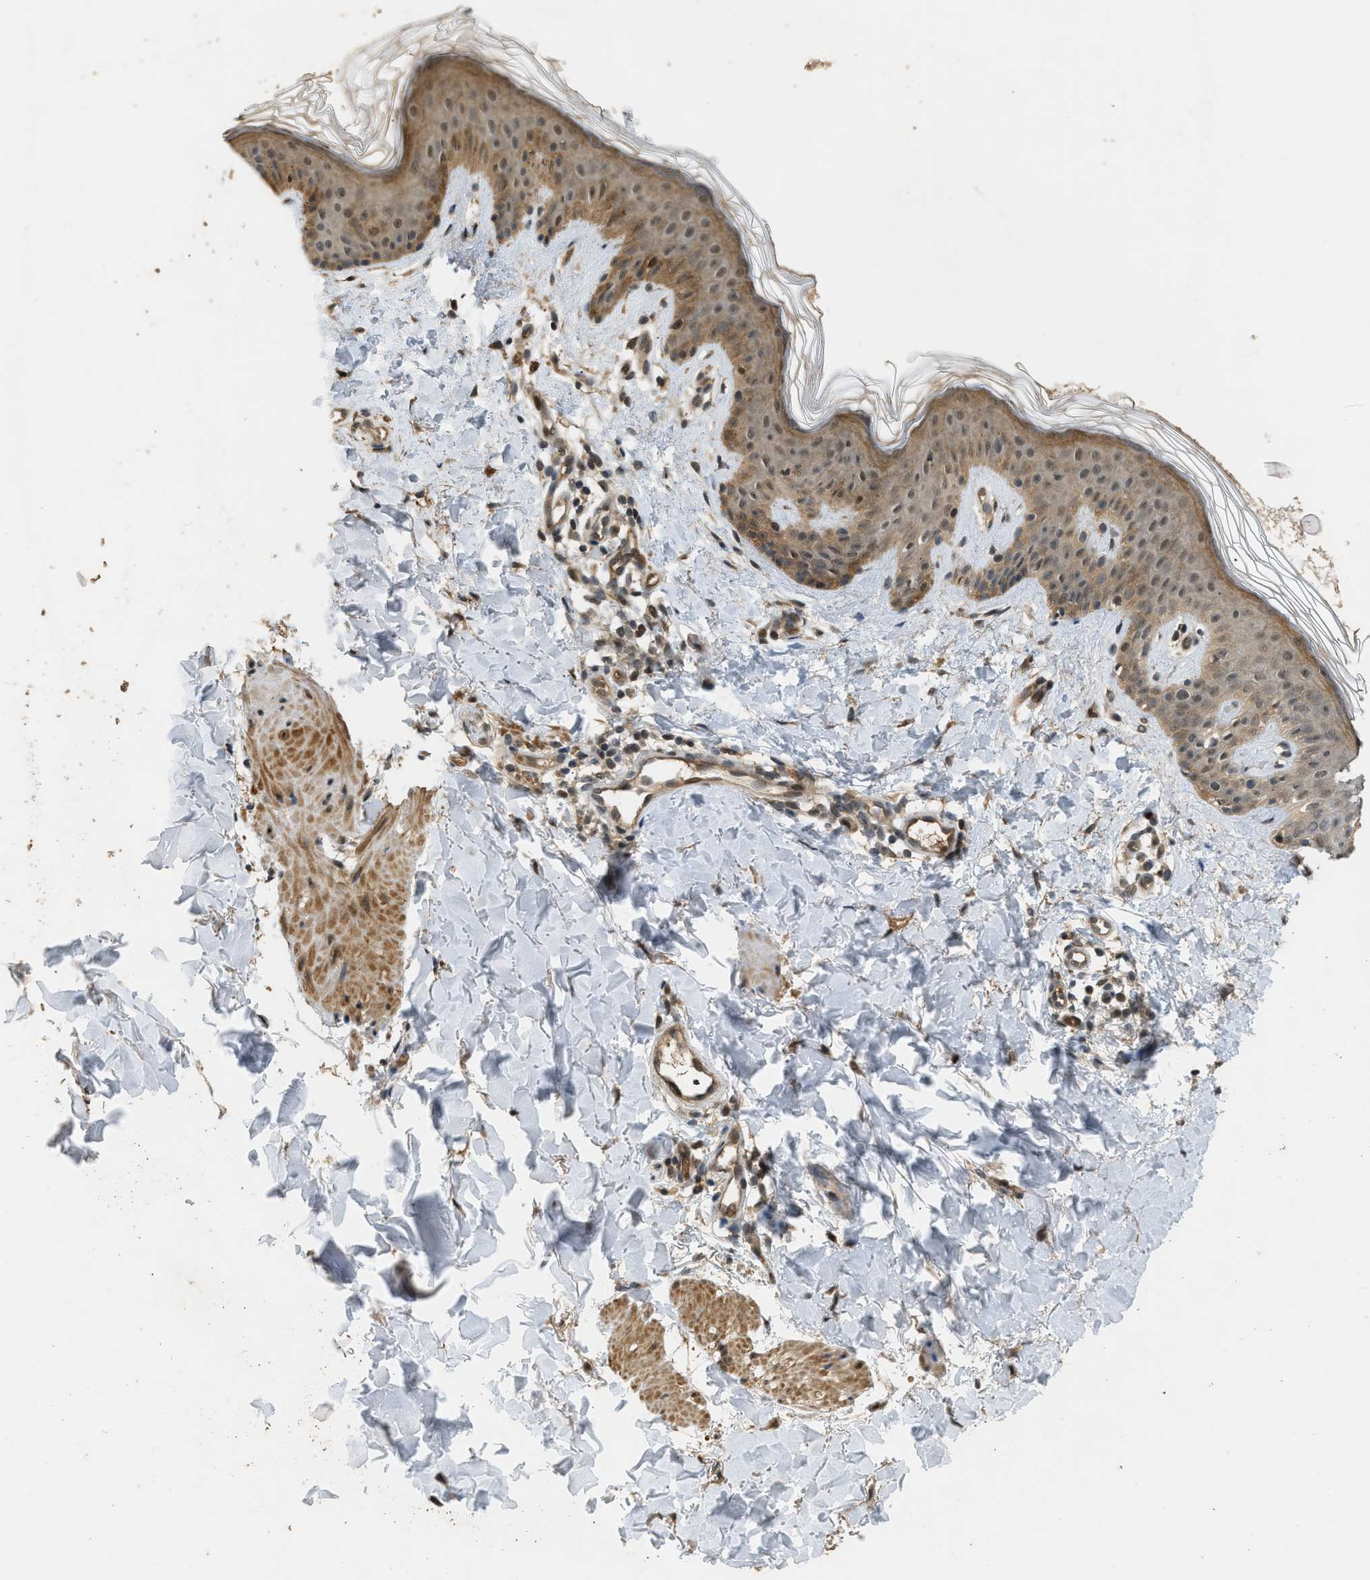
{"staining": {"intensity": "moderate", "quantity": ">75%", "location": "cytoplasmic/membranous,nuclear"}, "tissue": "skin", "cell_type": "Fibroblasts", "image_type": "normal", "snomed": [{"axis": "morphology", "description": "Normal tissue, NOS"}, {"axis": "topography", "description": "Skin"}], "caption": "Normal skin displays moderate cytoplasmic/membranous,nuclear positivity in about >75% of fibroblasts.", "gene": "GET1", "patient": {"sex": "male", "age": 40}}